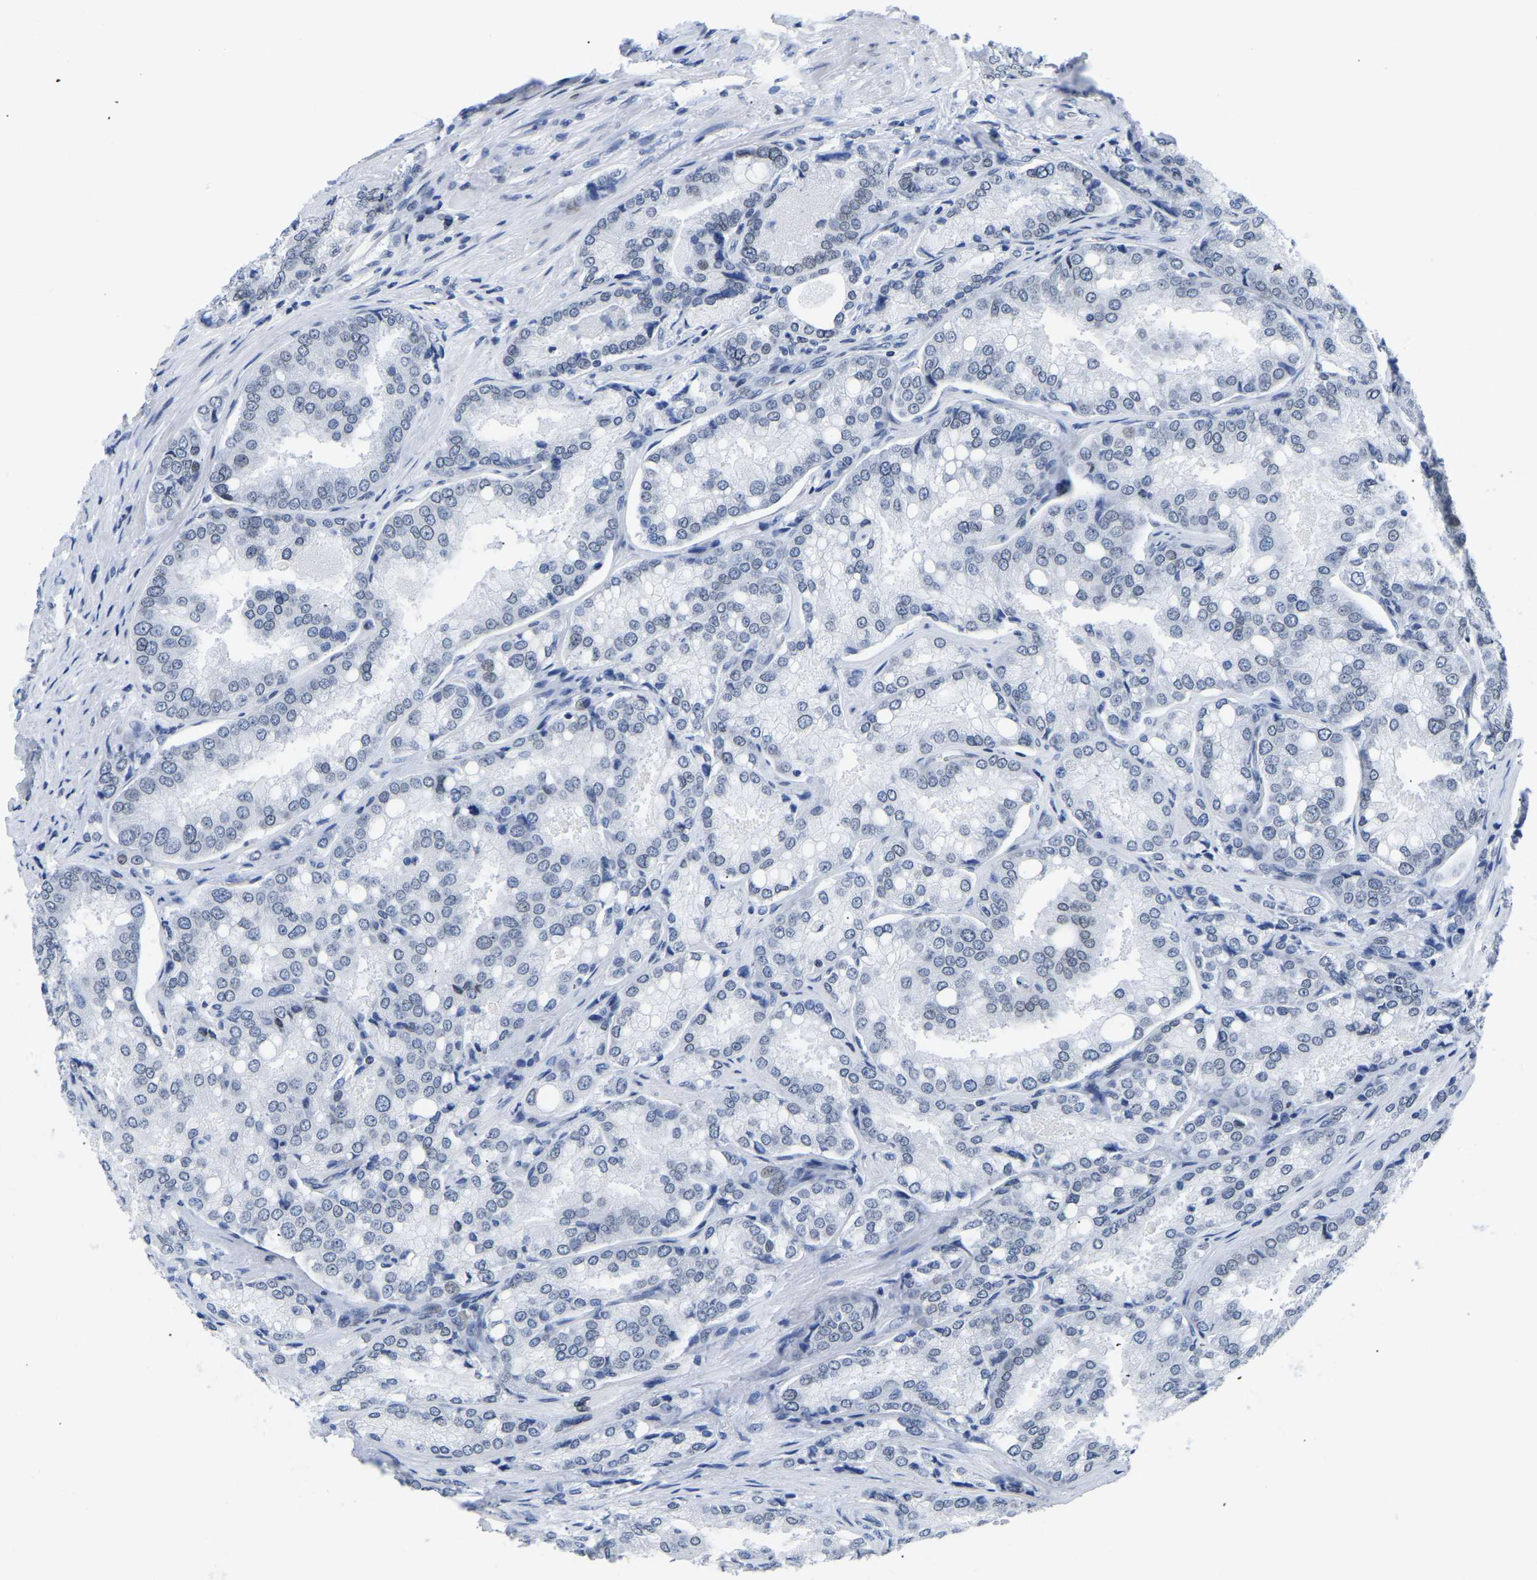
{"staining": {"intensity": "negative", "quantity": "none", "location": "none"}, "tissue": "prostate cancer", "cell_type": "Tumor cells", "image_type": "cancer", "snomed": [{"axis": "morphology", "description": "Adenocarcinoma, High grade"}, {"axis": "topography", "description": "Prostate"}], "caption": "Immunohistochemistry micrograph of prostate cancer stained for a protein (brown), which displays no expression in tumor cells.", "gene": "UPK3A", "patient": {"sex": "male", "age": 50}}